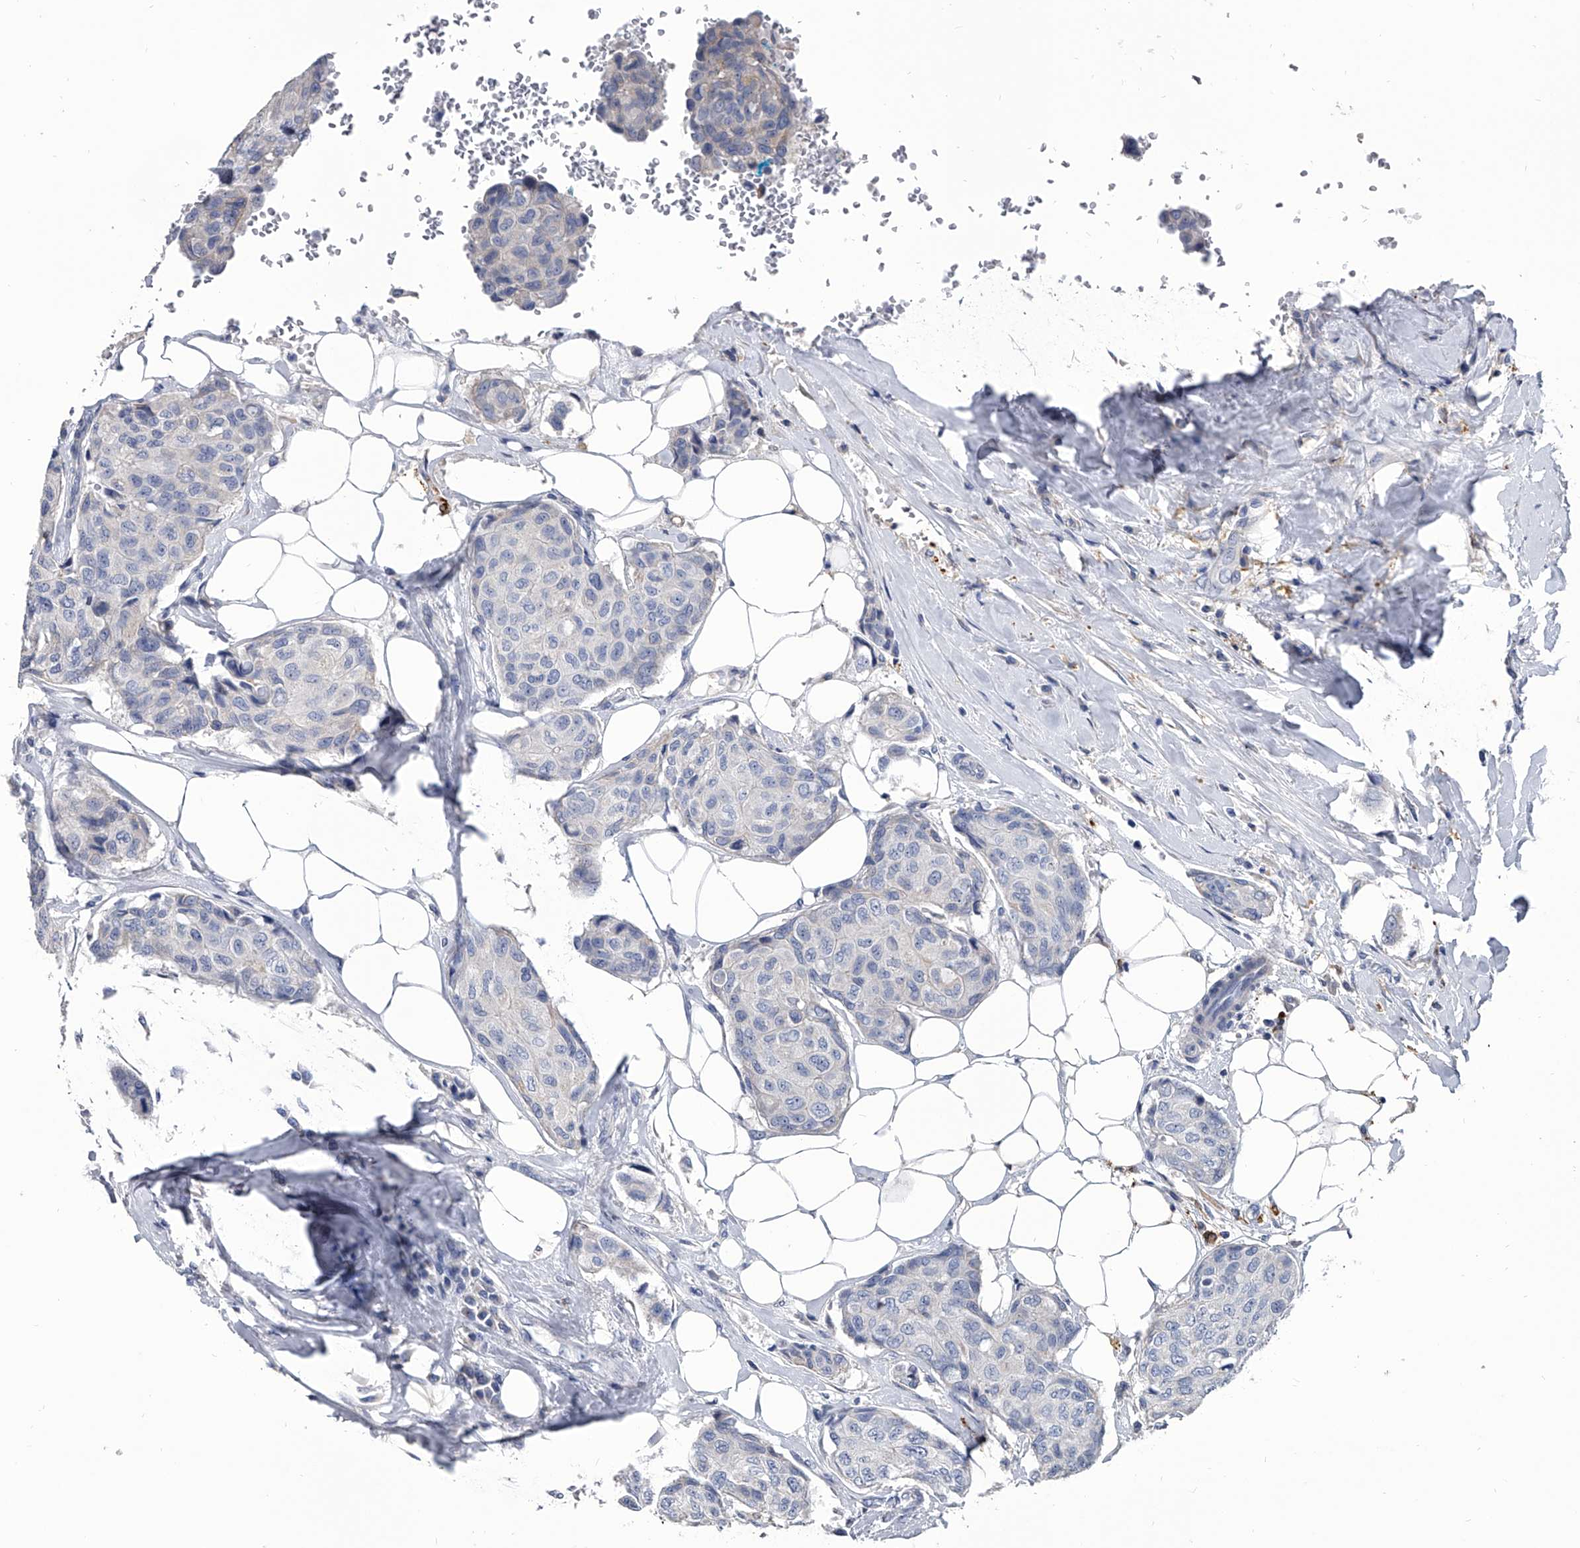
{"staining": {"intensity": "negative", "quantity": "none", "location": "none"}, "tissue": "breast cancer", "cell_type": "Tumor cells", "image_type": "cancer", "snomed": [{"axis": "morphology", "description": "Duct carcinoma"}, {"axis": "topography", "description": "Breast"}], "caption": "A micrograph of human invasive ductal carcinoma (breast) is negative for staining in tumor cells.", "gene": "SPP1", "patient": {"sex": "female", "age": 80}}